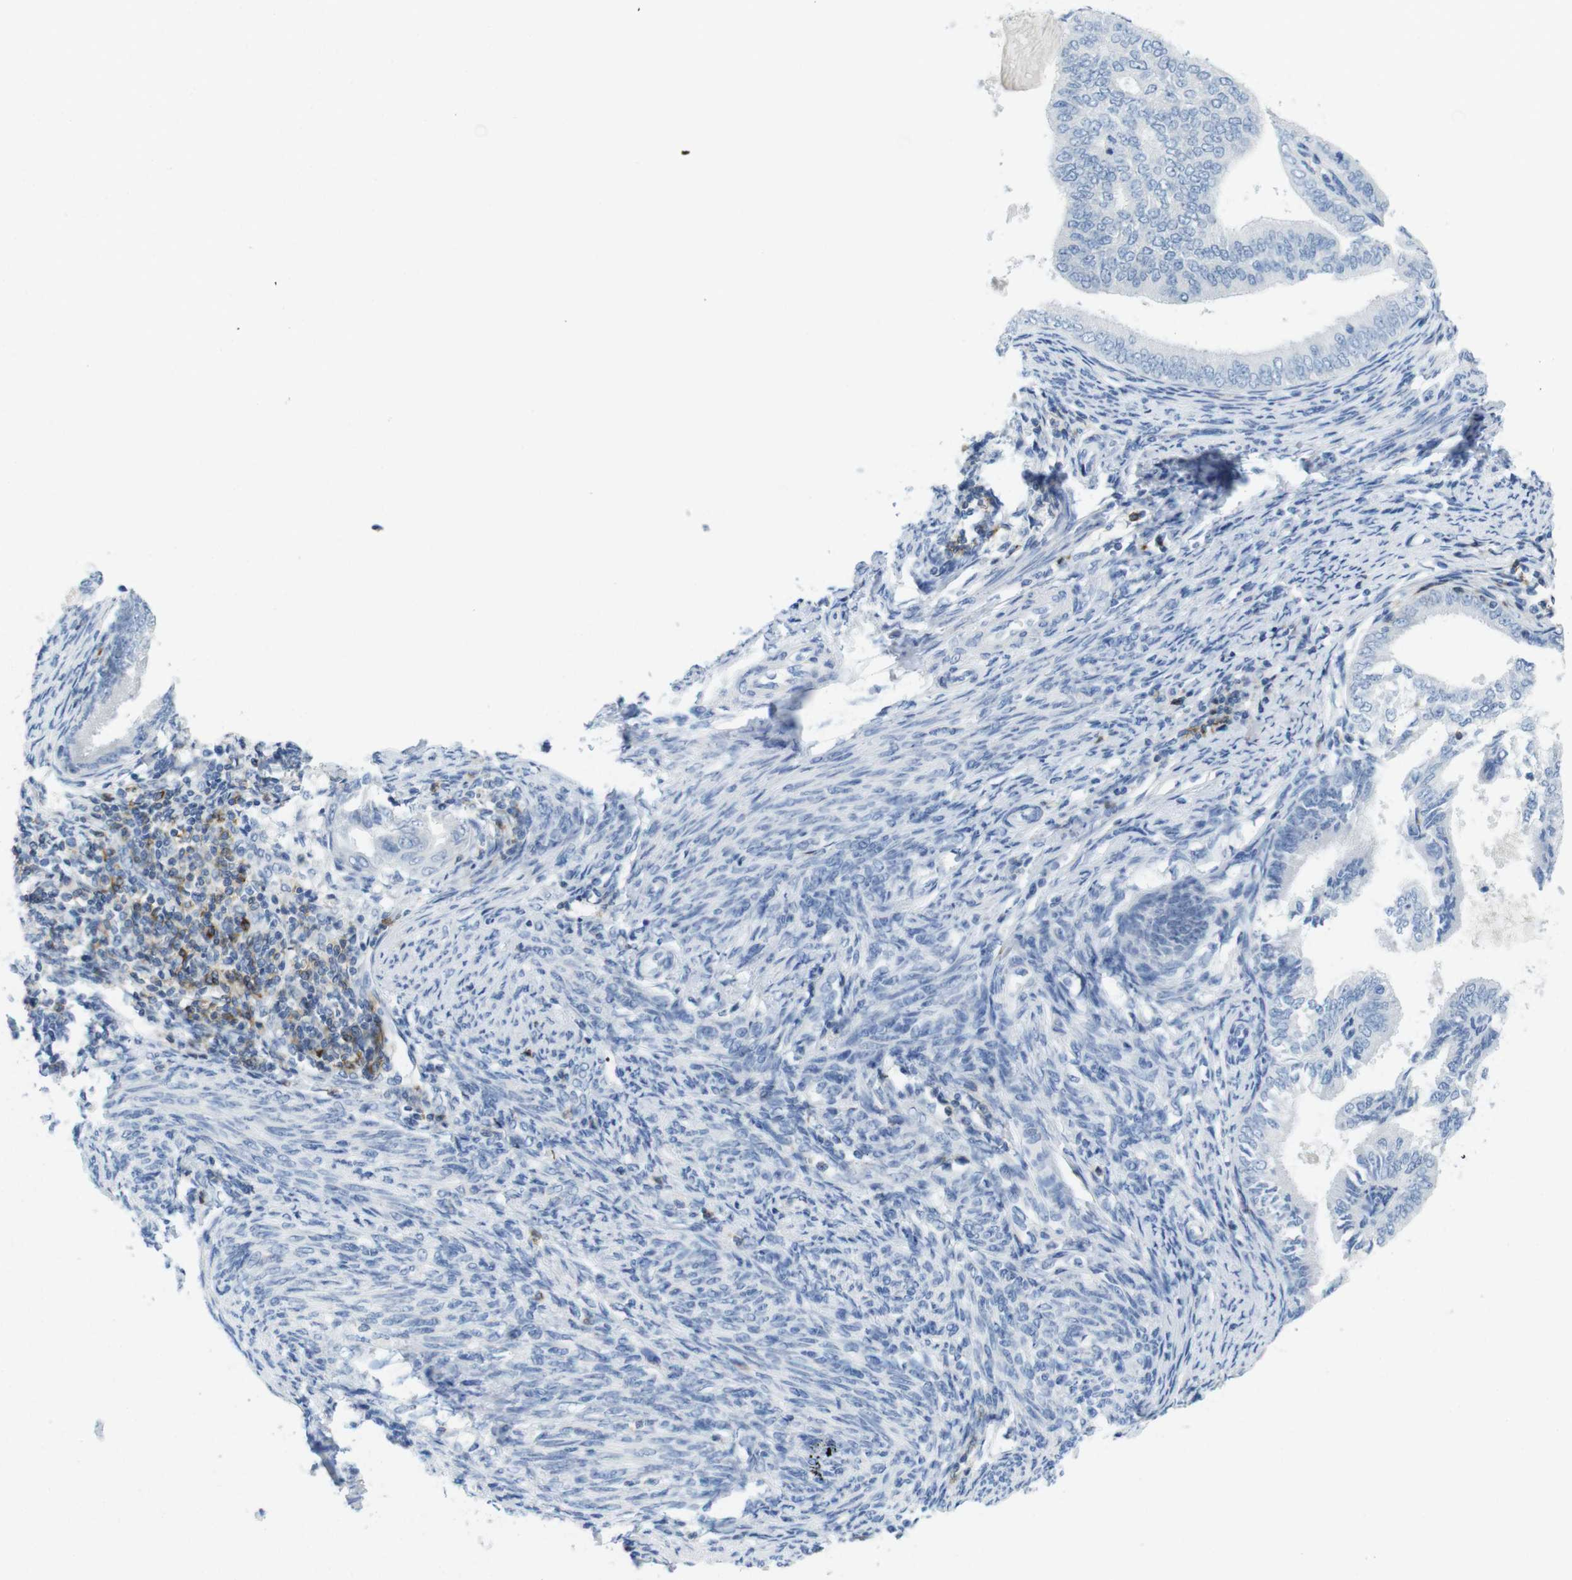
{"staining": {"intensity": "negative", "quantity": "none", "location": "none"}, "tissue": "endometrial cancer", "cell_type": "Tumor cells", "image_type": "cancer", "snomed": [{"axis": "morphology", "description": "Adenocarcinoma, NOS"}, {"axis": "topography", "description": "Endometrium"}], "caption": "Histopathology image shows no protein expression in tumor cells of endometrial adenocarcinoma tissue.", "gene": "CD5", "patient": {"sex": "female", "age": 58}}